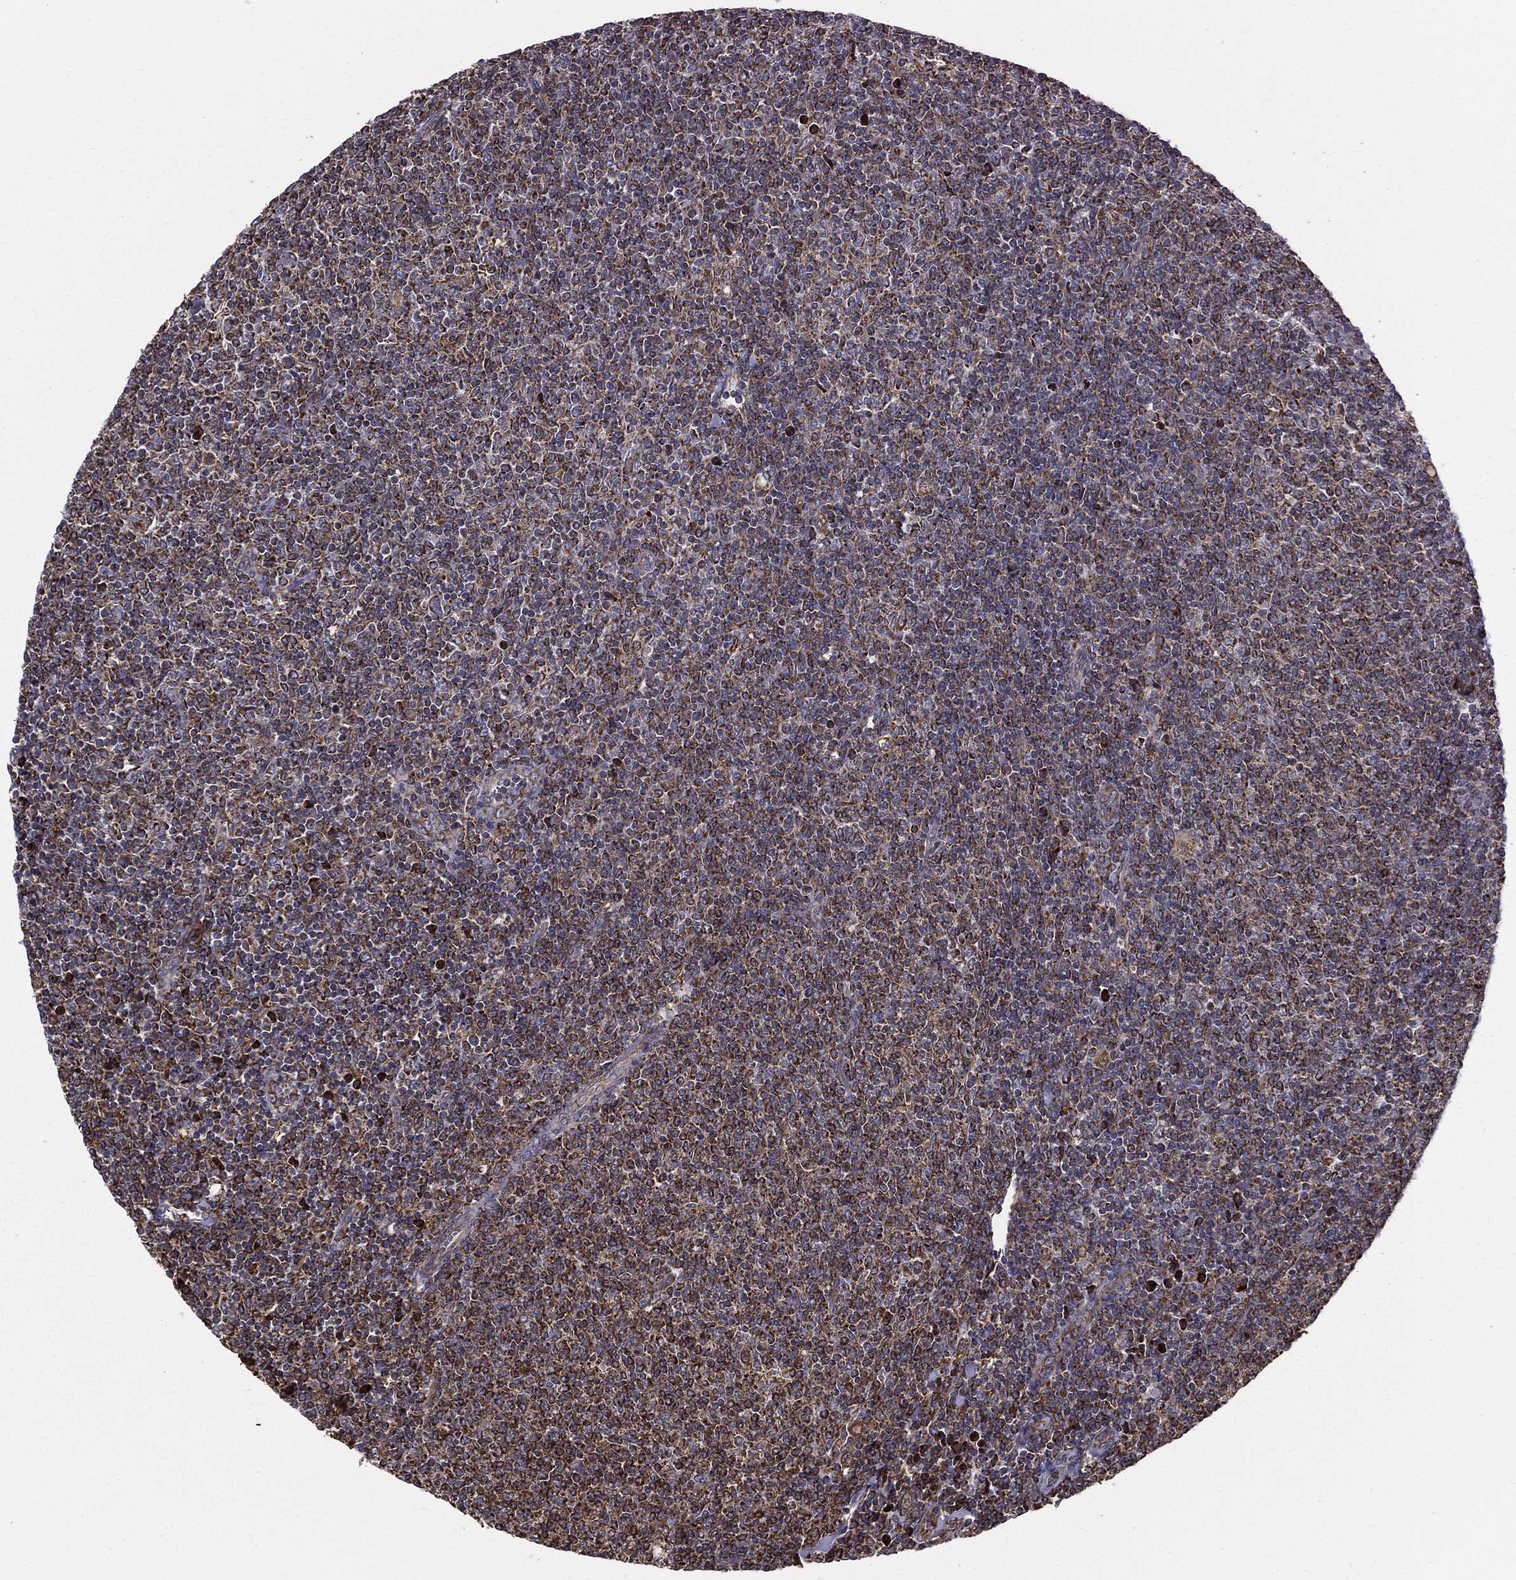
{"staining": {"intensity": "moderate", "quantity": ">75%", "location": "cytoplasmic/membranous"}, "tissue": "lymphoma", "cell_type": "Tumor cells", "image_type": "cancer", "snomed": [{"axis": "morphology", "description": "Malignant lymphoma, non-Hodgkin's type, Low grade"}, {"axis": "topography", "description": "Lymph node"}], "caption": "Tumor cells demonstrate medium levels of moderate cytoplasmic/membranous positivity in about >75% of cells in lymphoma.", "gene": "MT-CYB", "patient": {"sex": "male", "age": 52}}